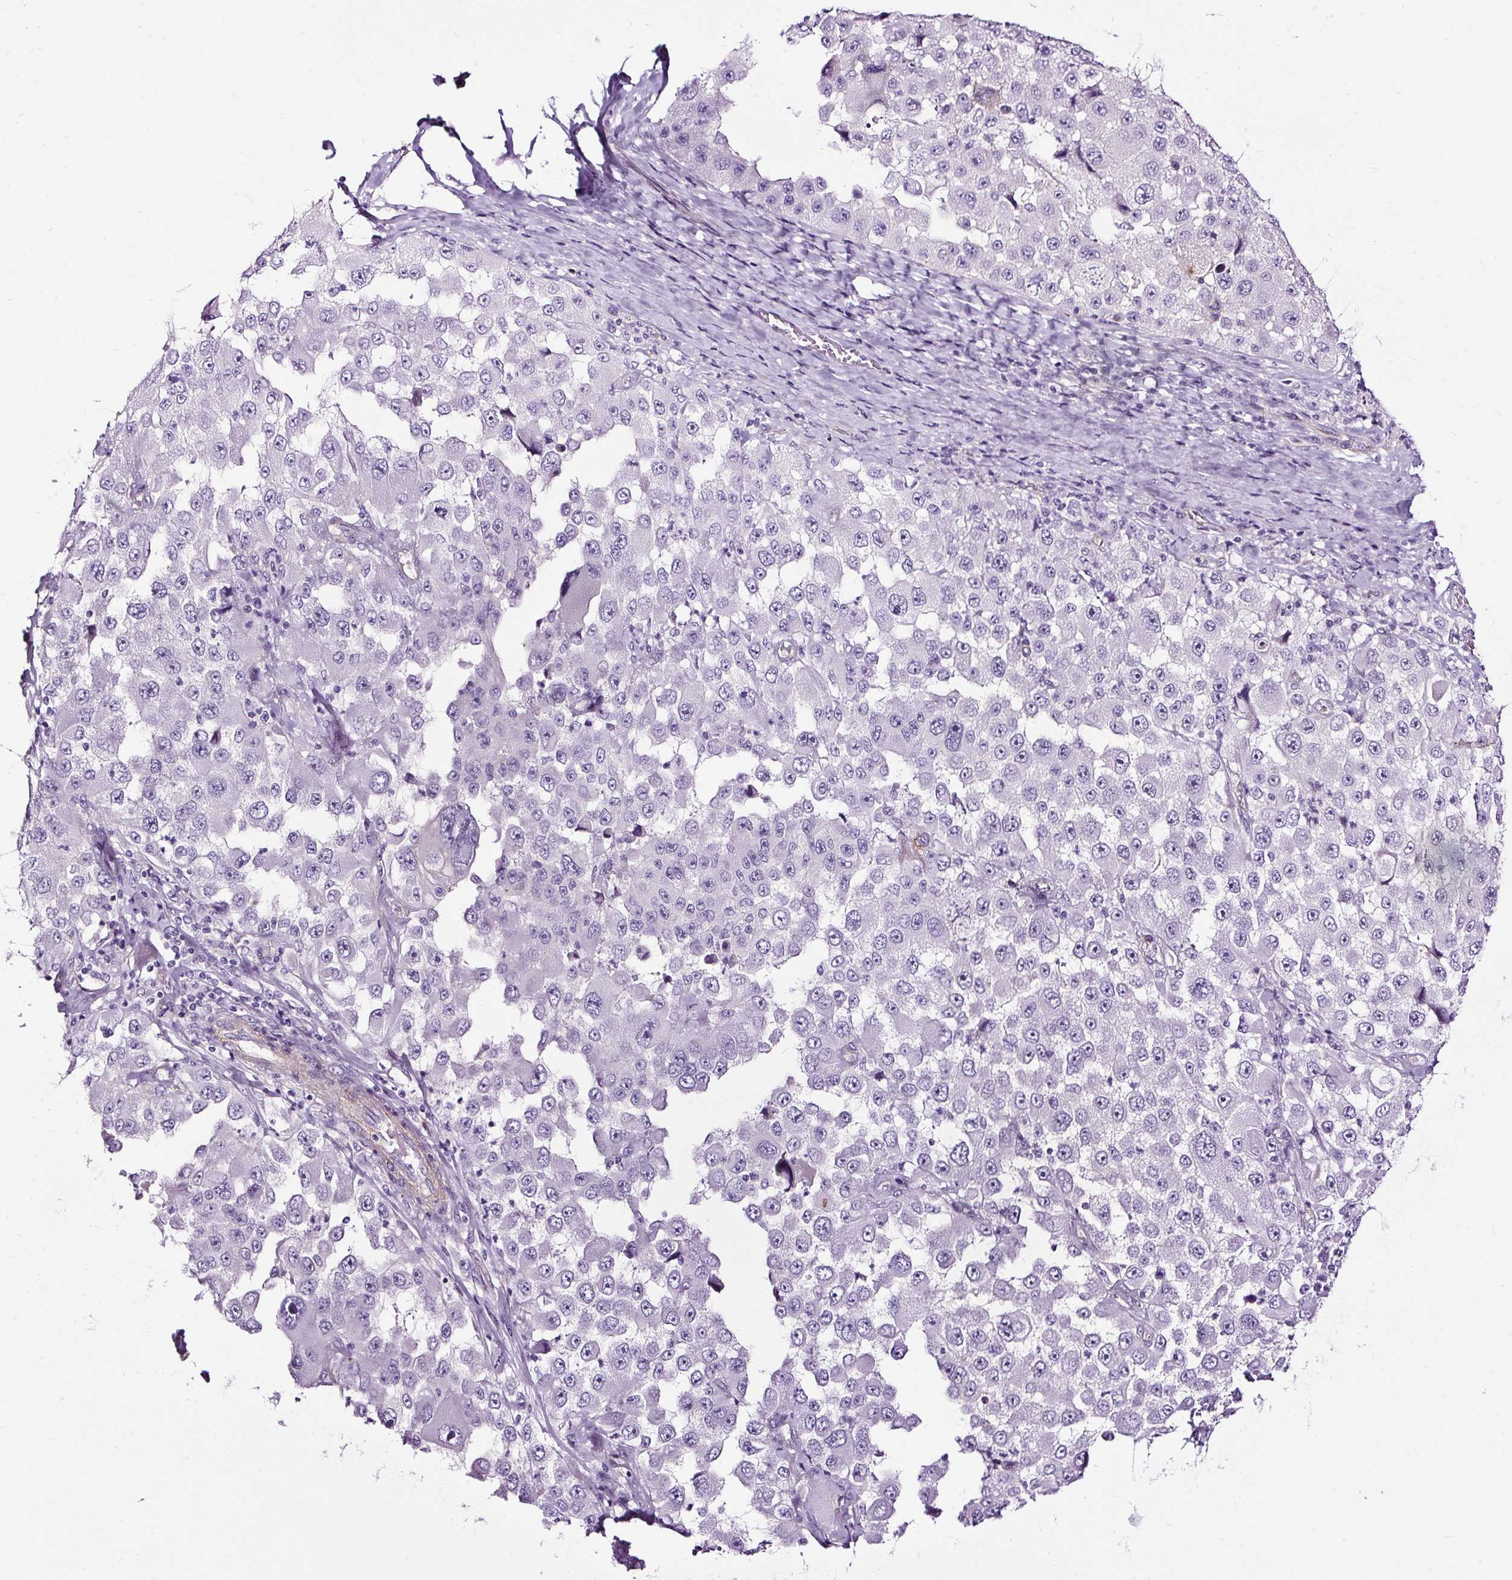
{"staining": {"intensity": "negative", "quantity": "none", "location": "none"}, "tissue": "melanoma", "cell_type": "Tumor cells", "image_type": "cancer", "snomed": [{"axis": "morphology", "description": "Malignant melanoma, Metastatic site"}, {"axis": "topography", "description": "Lymph node"}], "caption": "Photomicrograph shows no significant protein staining in tumor cells of malignant melanoma (metastatic site). (Stains: DAB immunohistochemistry (IHC) with hematoxylin counter stain, Microscopy: brightfield microscopy at high magnification).", "gene": "SLC7A8", "patient": {"sex": "male", "age": 62}}